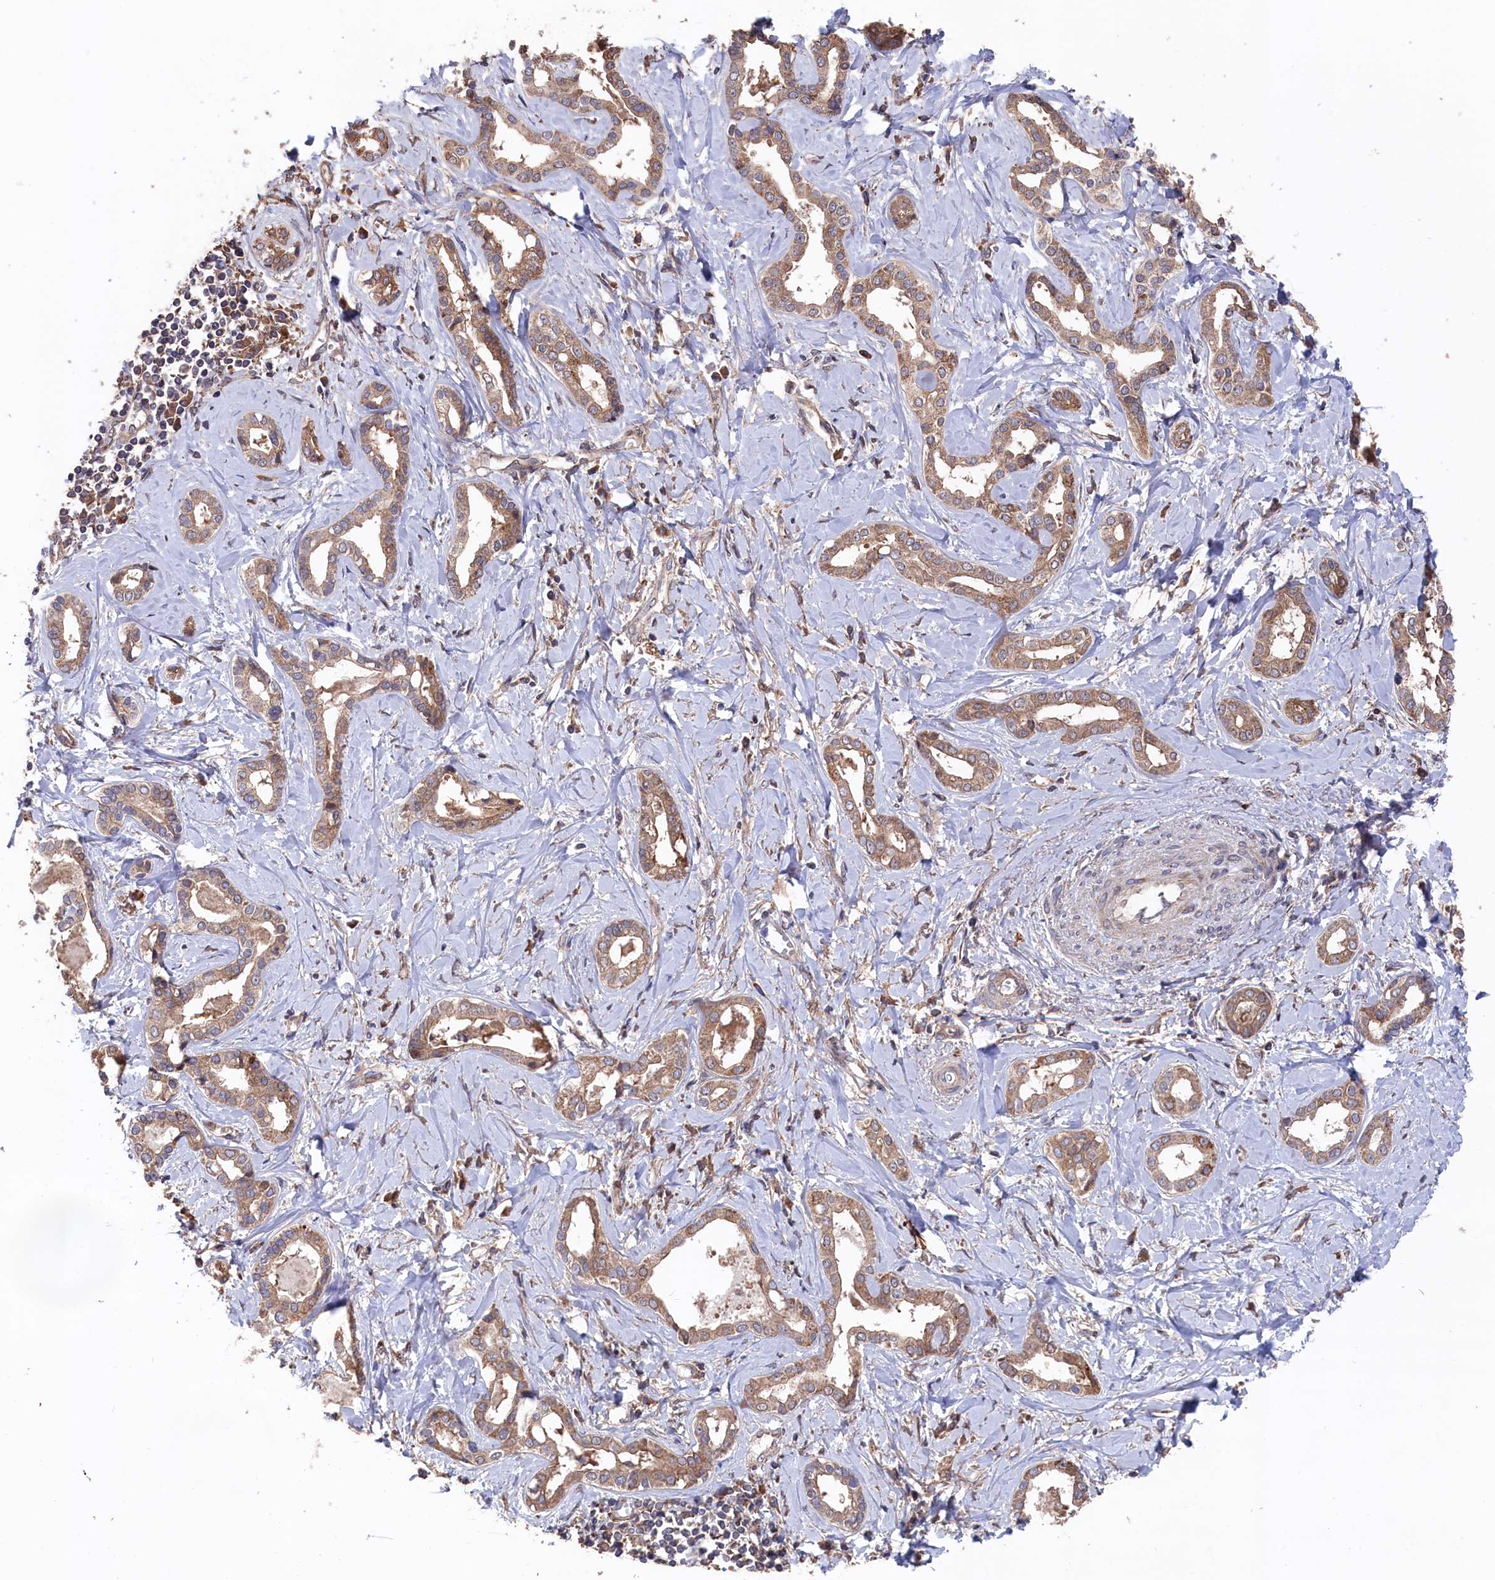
{"staining": {"intensity": "moderate", "quantity": ">75%", "location": "cytoplasmic/membranous"}, "tissue": "liver cancer", "cell_type": "Tumor cells", "image_type": "cancer", "snomed": [{"axis": "morphology", "description": "Carcinoma, Hepatocellular, NOS"}, {"axis": "topography", "description": "Liver"}], "caption": "There is medium levels of moderate cytoplasmic/membranous expression in tumor cells of liver hepatocellular carcinoma, as demonstrated by immunohistochemical staining (brown color).", "gene": "SLC12A4", "patient": {"sex": "female", "age": 73}}